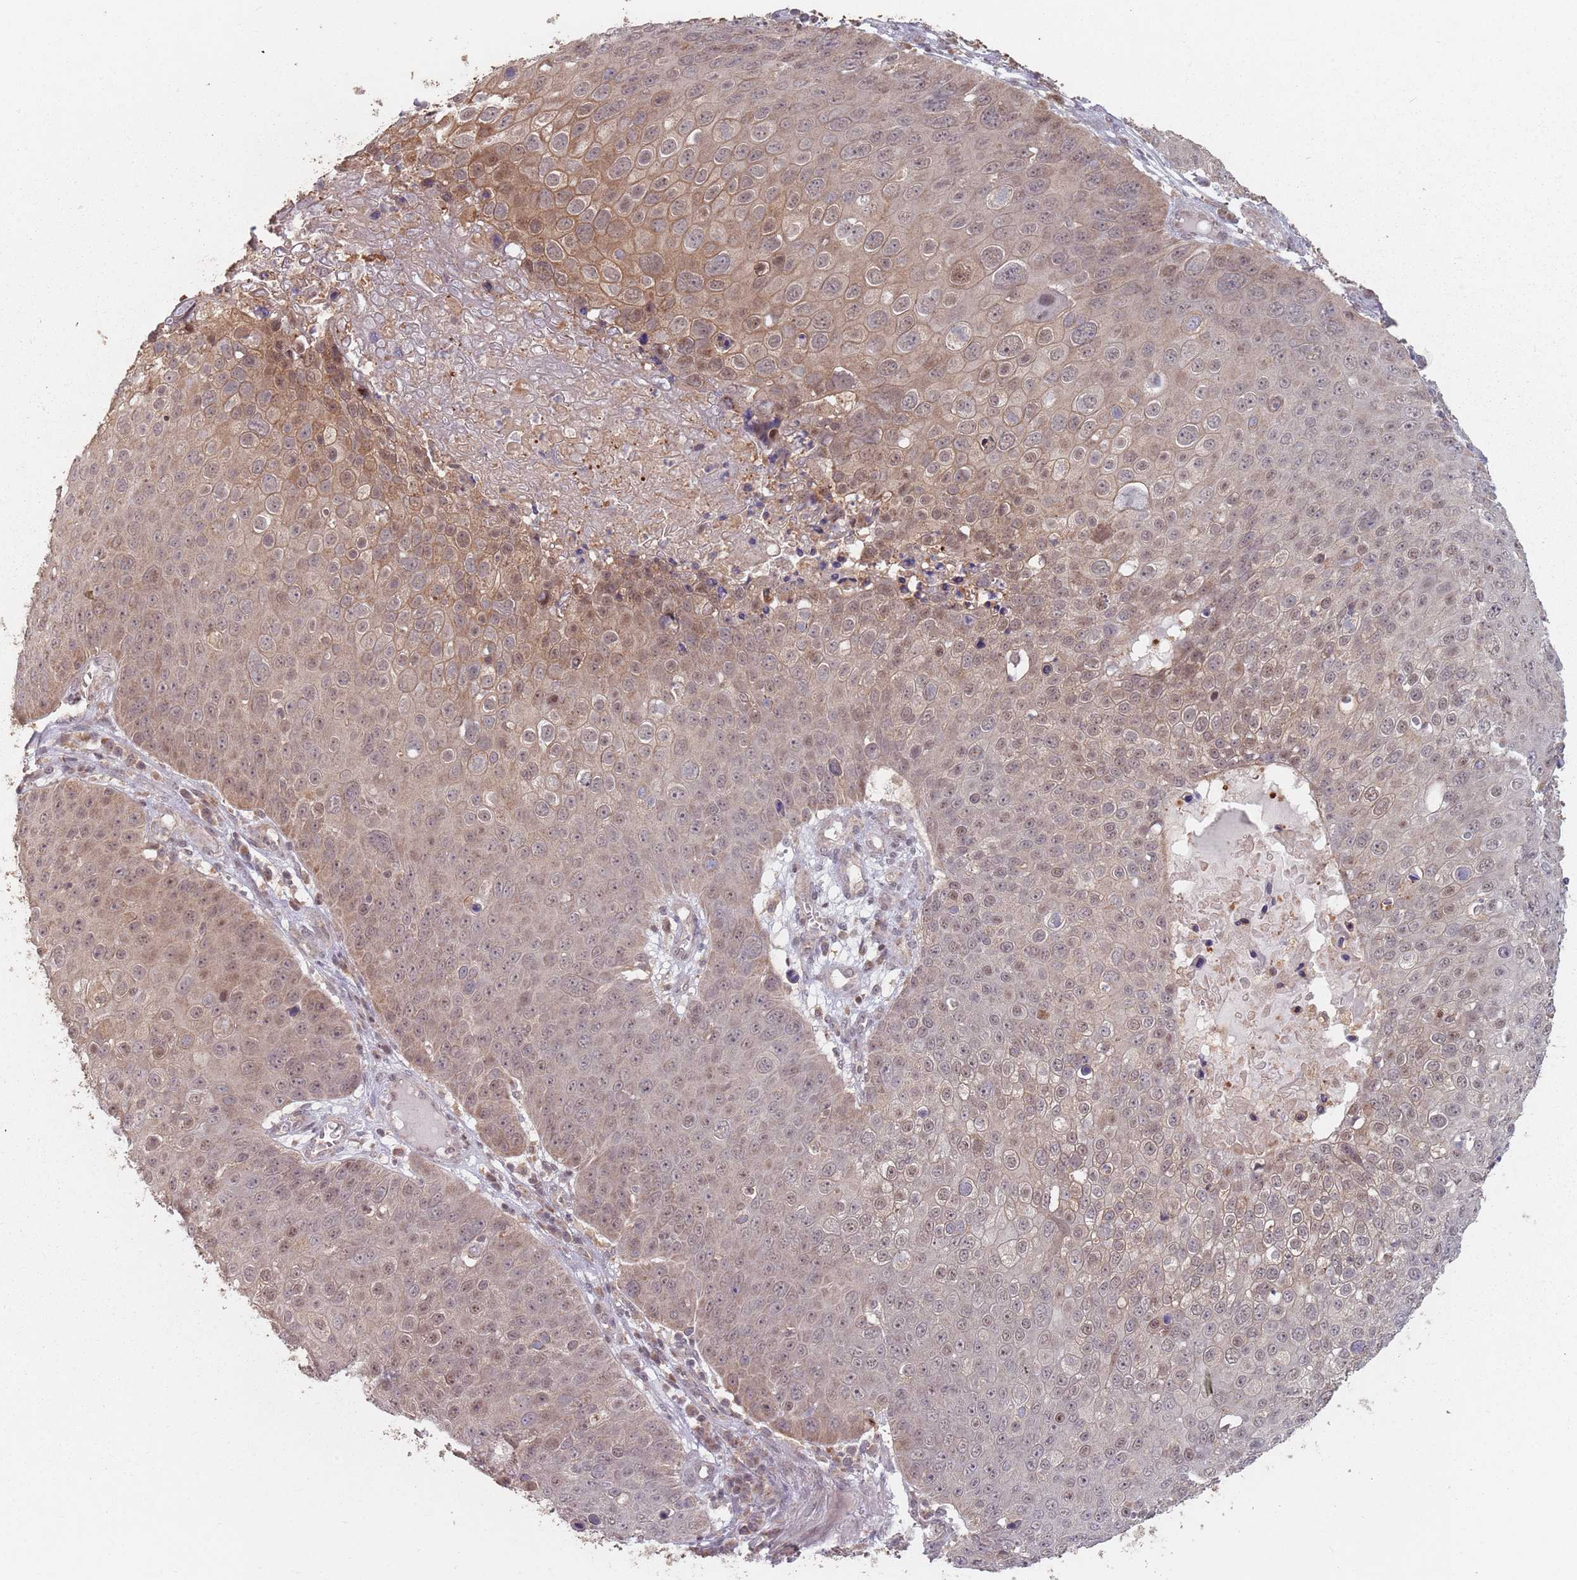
{"staining": {"intensity": "moderate", "quantity": "25%-75%", "location": "cytoplasmic/membranous,nuclear"}, "tissue": "skin cancer", "cell_type": "Tumor cells", "image_type": "cancer", "snomed": [{"axis": "morphology", "description": "Squamous cell carcinoma, NOS"}, {"axis": "topography", "description": "Skin"}], "caption": "Human skin squamous cell carcinoma stained with a brown dye shows moderate cytoplasmic/membranous and nuclear positive staining in about 25%-75% of tumor cells.", "gene": "VPS52", "patient": {"sex": "male", "age": 71}}